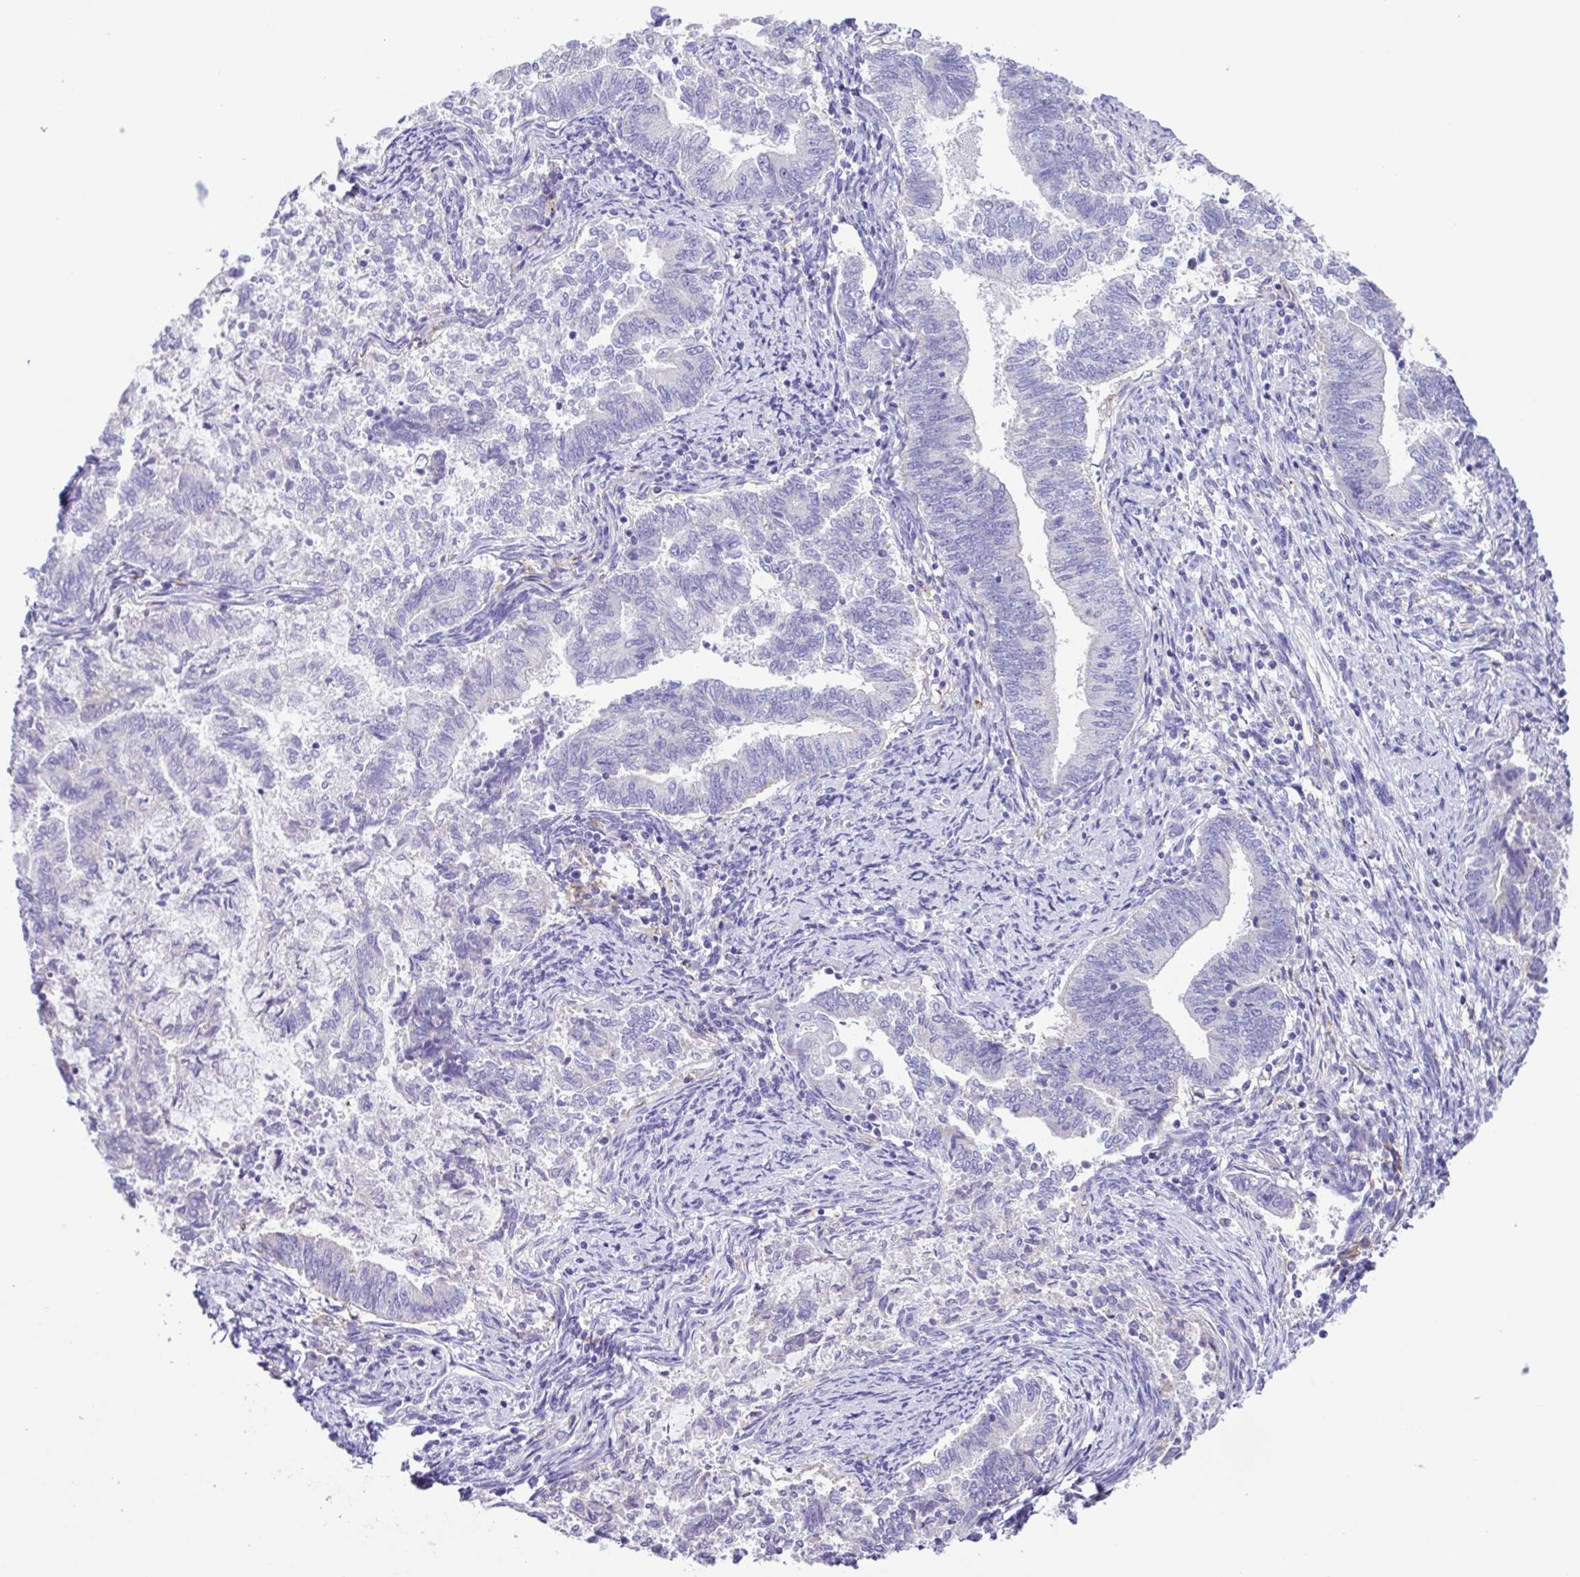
{"staining": {"intensity": "negative", "quantity": "none", "location": "none"}, "tissue": "endometrial cancer", "cell_type": "Tumor cells", "image_type": "cancer", "snomed": [{"axis": "morphology", "description": "Adenocarcinoma, NOS"}, {"axis": "topography", "description": "Endometrium"}], "caption": "High magnification brightfield microscopy of endometrial cancer stained with DAB (brown) and counterstained with hematoxylin (blue): tumor cells show no significant staining.", "gene": "CD72", "patient": {"sex": "female", "age": 65}}